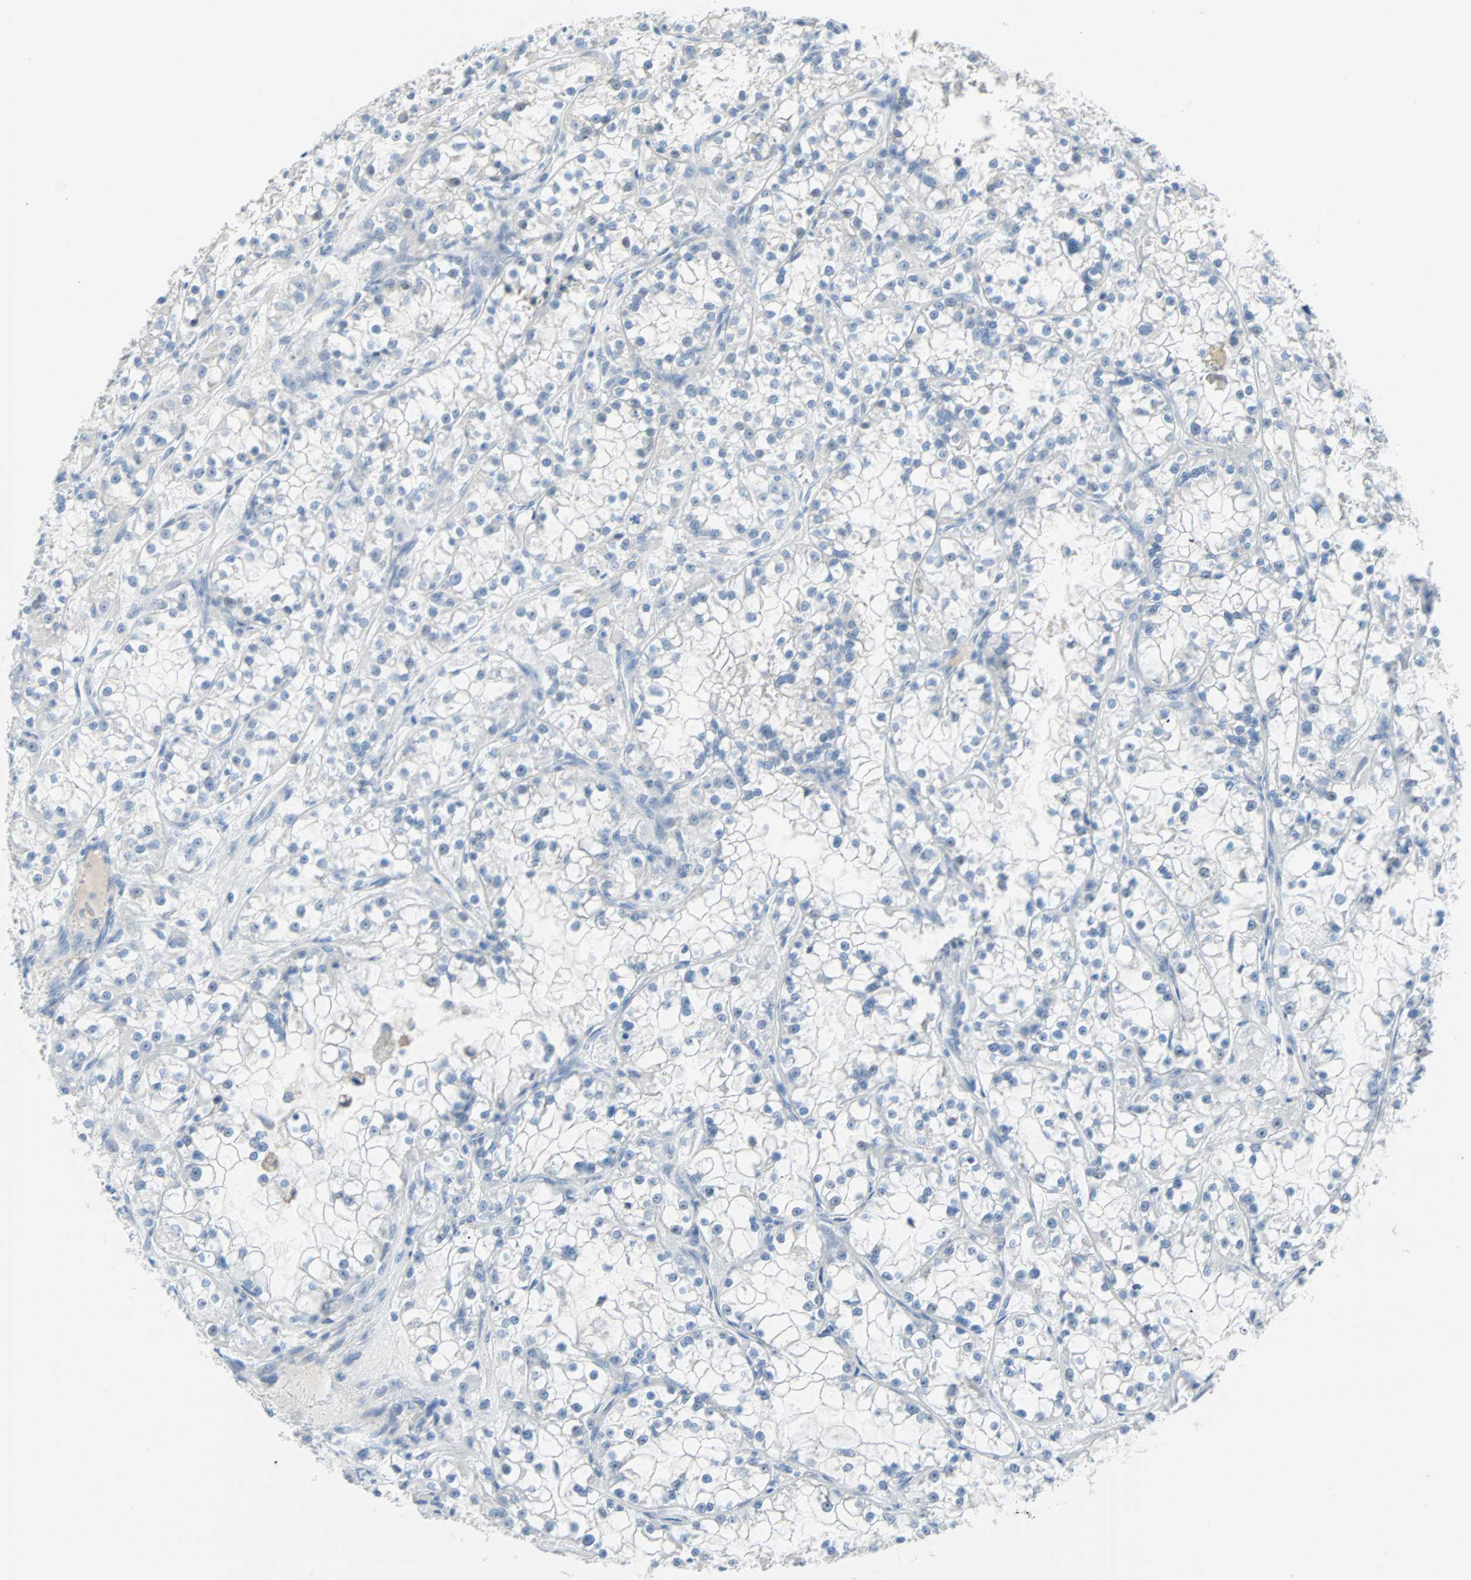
{"staining": {"intensity": "negative", "quantity": "none", "location": "none"}, "tissue": "renal cancer", "cell_type": "Tumor cells", "image_type": "cancer", "snomed": [{"axis": "morphology", "description": "Adenocarcinoma, NOS"}, {"axis": "topography", "description": "Kidney"}], "caption": "A high-resolution image shows immunohistochemistry (IHC) staining of adenocarcinoma (renal), which shows no significant positivity in tumor cells.", "gene": "PDPN", "patient": {"sex": "female", "age": 52}}